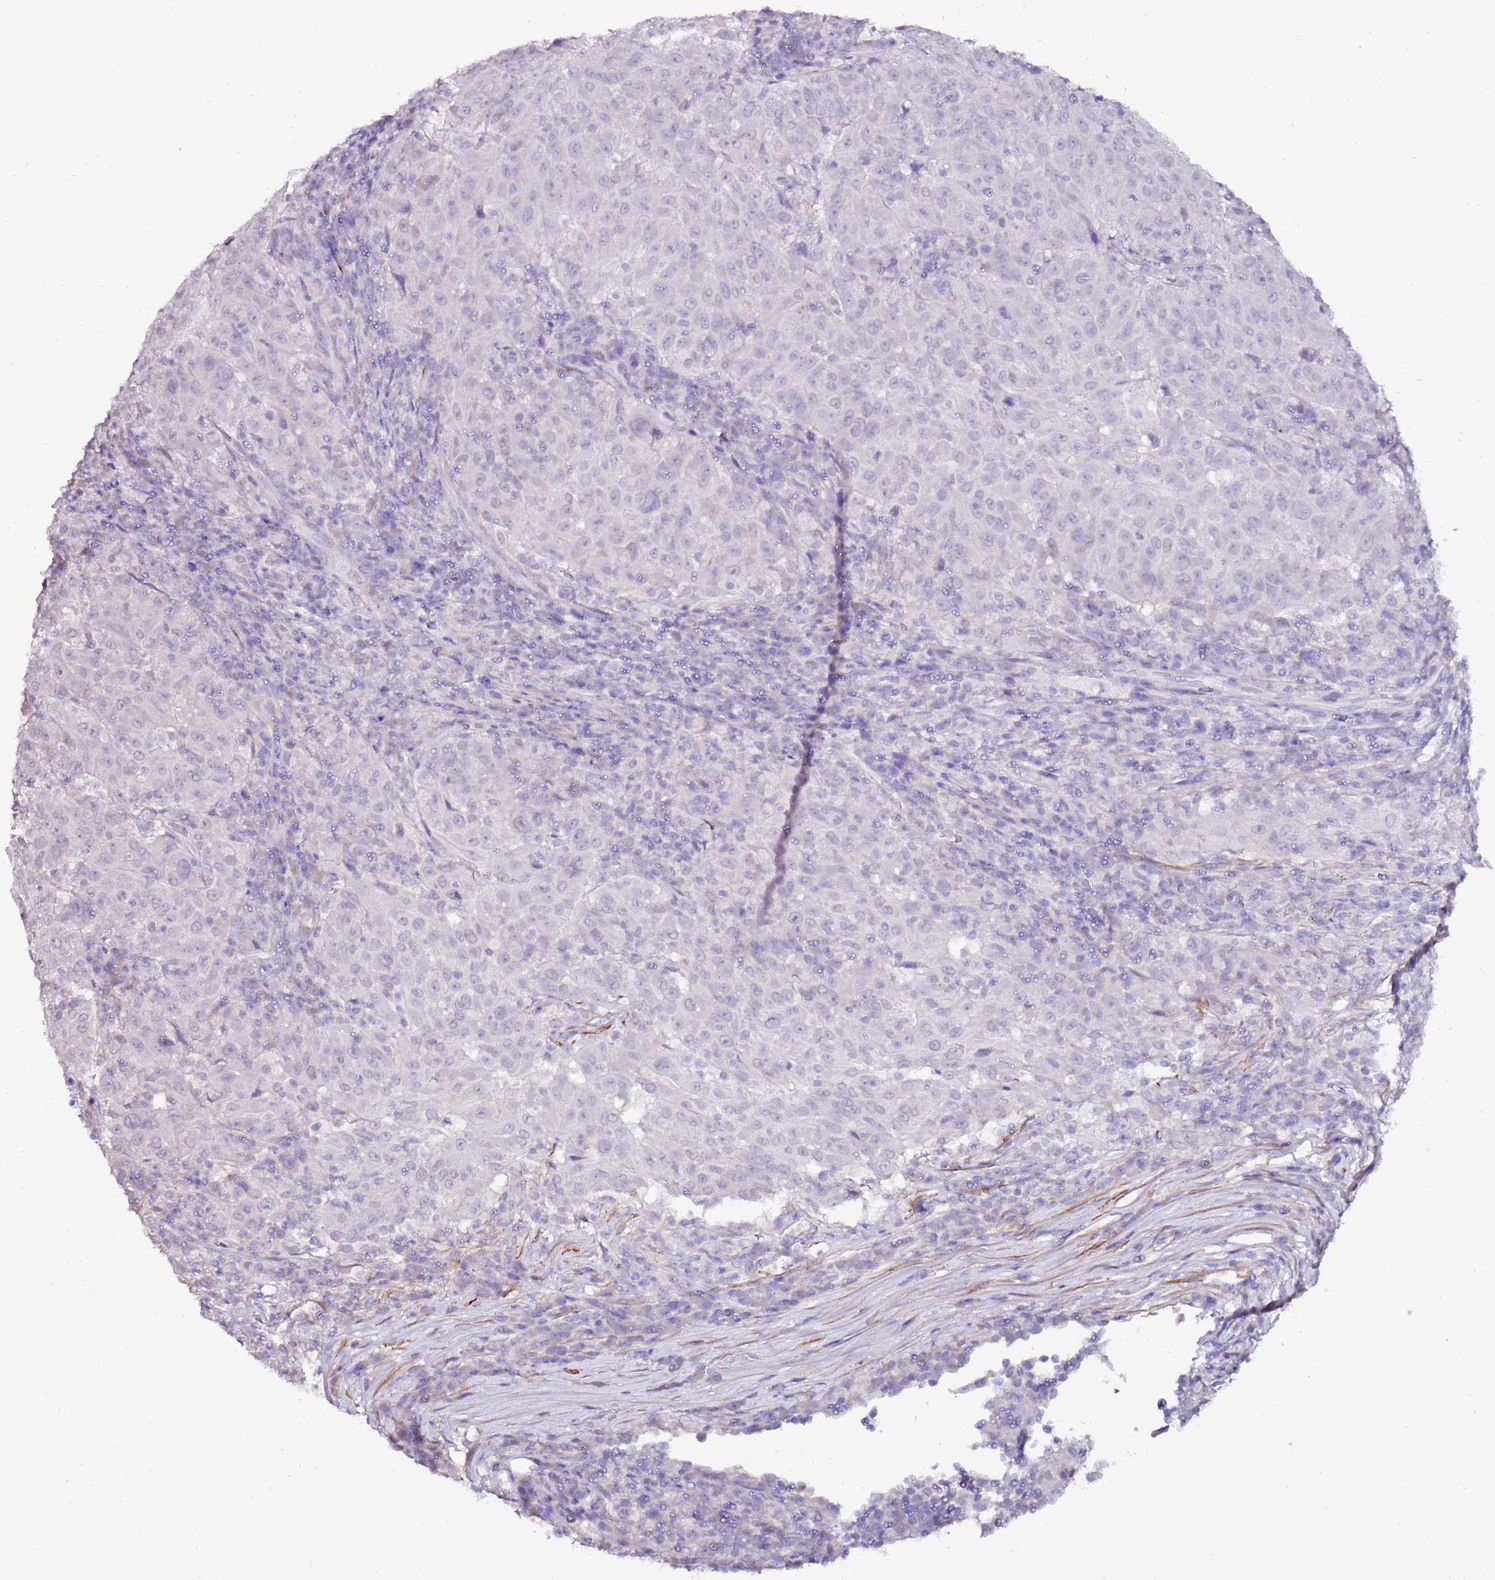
{"staining": {"intensity": "negative", "quantity": "none", "location": "none"}, "tissue": "pancreatic cancer", "cell_type": "Tumor cells", "image_type": "cancer", "snomed": [{"axis": "morphology", "description": "Adenocarcinoma, NOS"}, {"axis": "topography", "description": "Pancreas"}], "caption": "Immunohistochemistry (IHC) photomicrograph of neoplastic tissue: human pancreatic adenocarcinoma stained with DAB (3,3'-diaminobenzidine) shows no significant protein staining in tumor cells. Brightfield microscopy of immunohistochemistry (IHC) stained with DAB (brown) and hematoxylin (blue), captured at high magnification.", "gene": "ART5", "patient": {"sex": "male", "age": 63}}